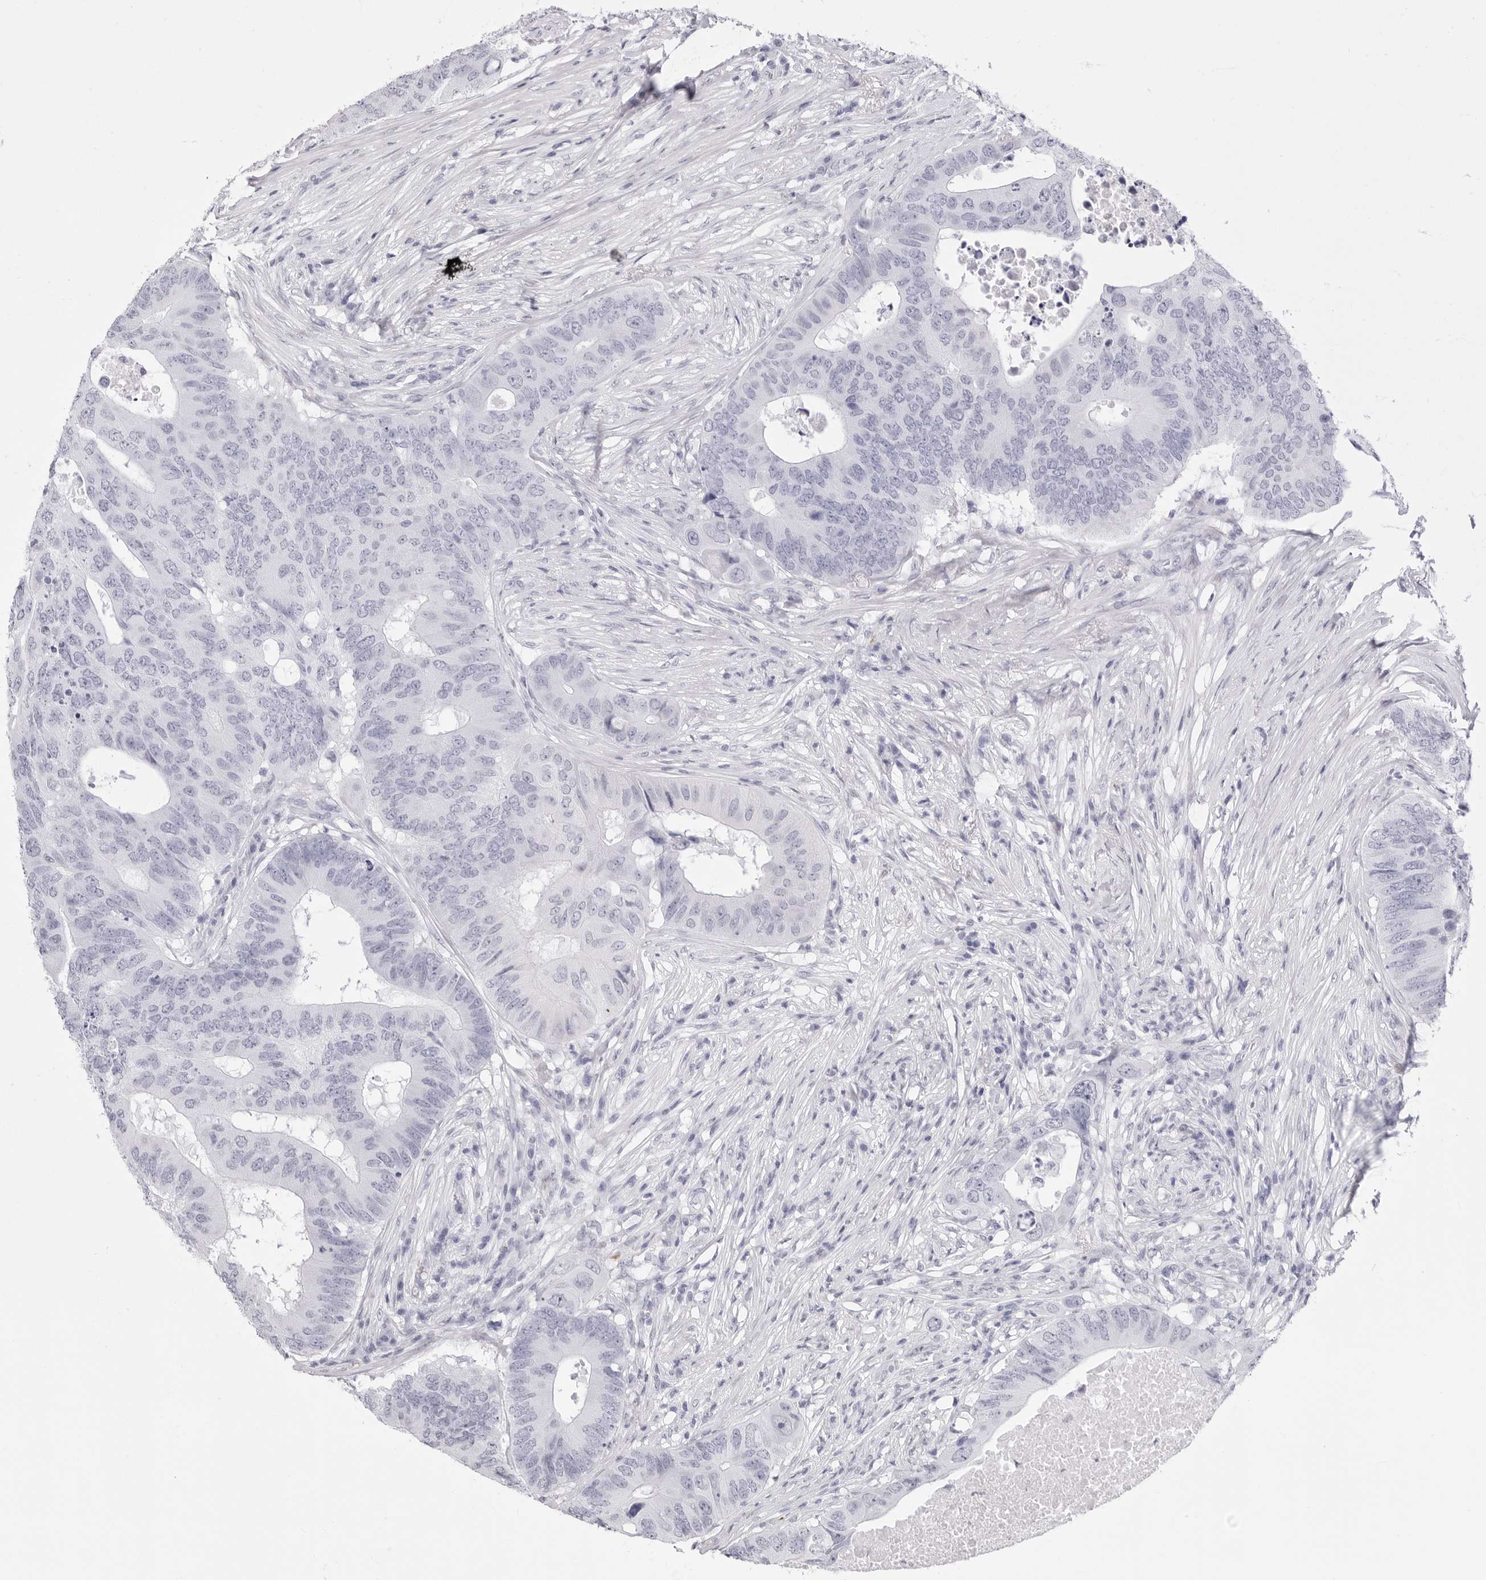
{"staining": {"intensity": "negative", "quantity": "none", "location": "none"}, "tissue": "colorectal cancer", "cell_type": "Tumor cells", "image_type": "cancer", "snomed": [{"axis": "morphology", "description": "Adenocarcinoma, NOS"}, {"axis": "topography", "description": "Colon"}], "caption": "Colorectal adenocarcinoma was stained to show a protein in brown. There is no significant positivity in tumor cells.", "gene": "TSSK1B", "patient": {"sex": "male", "age": 71}}